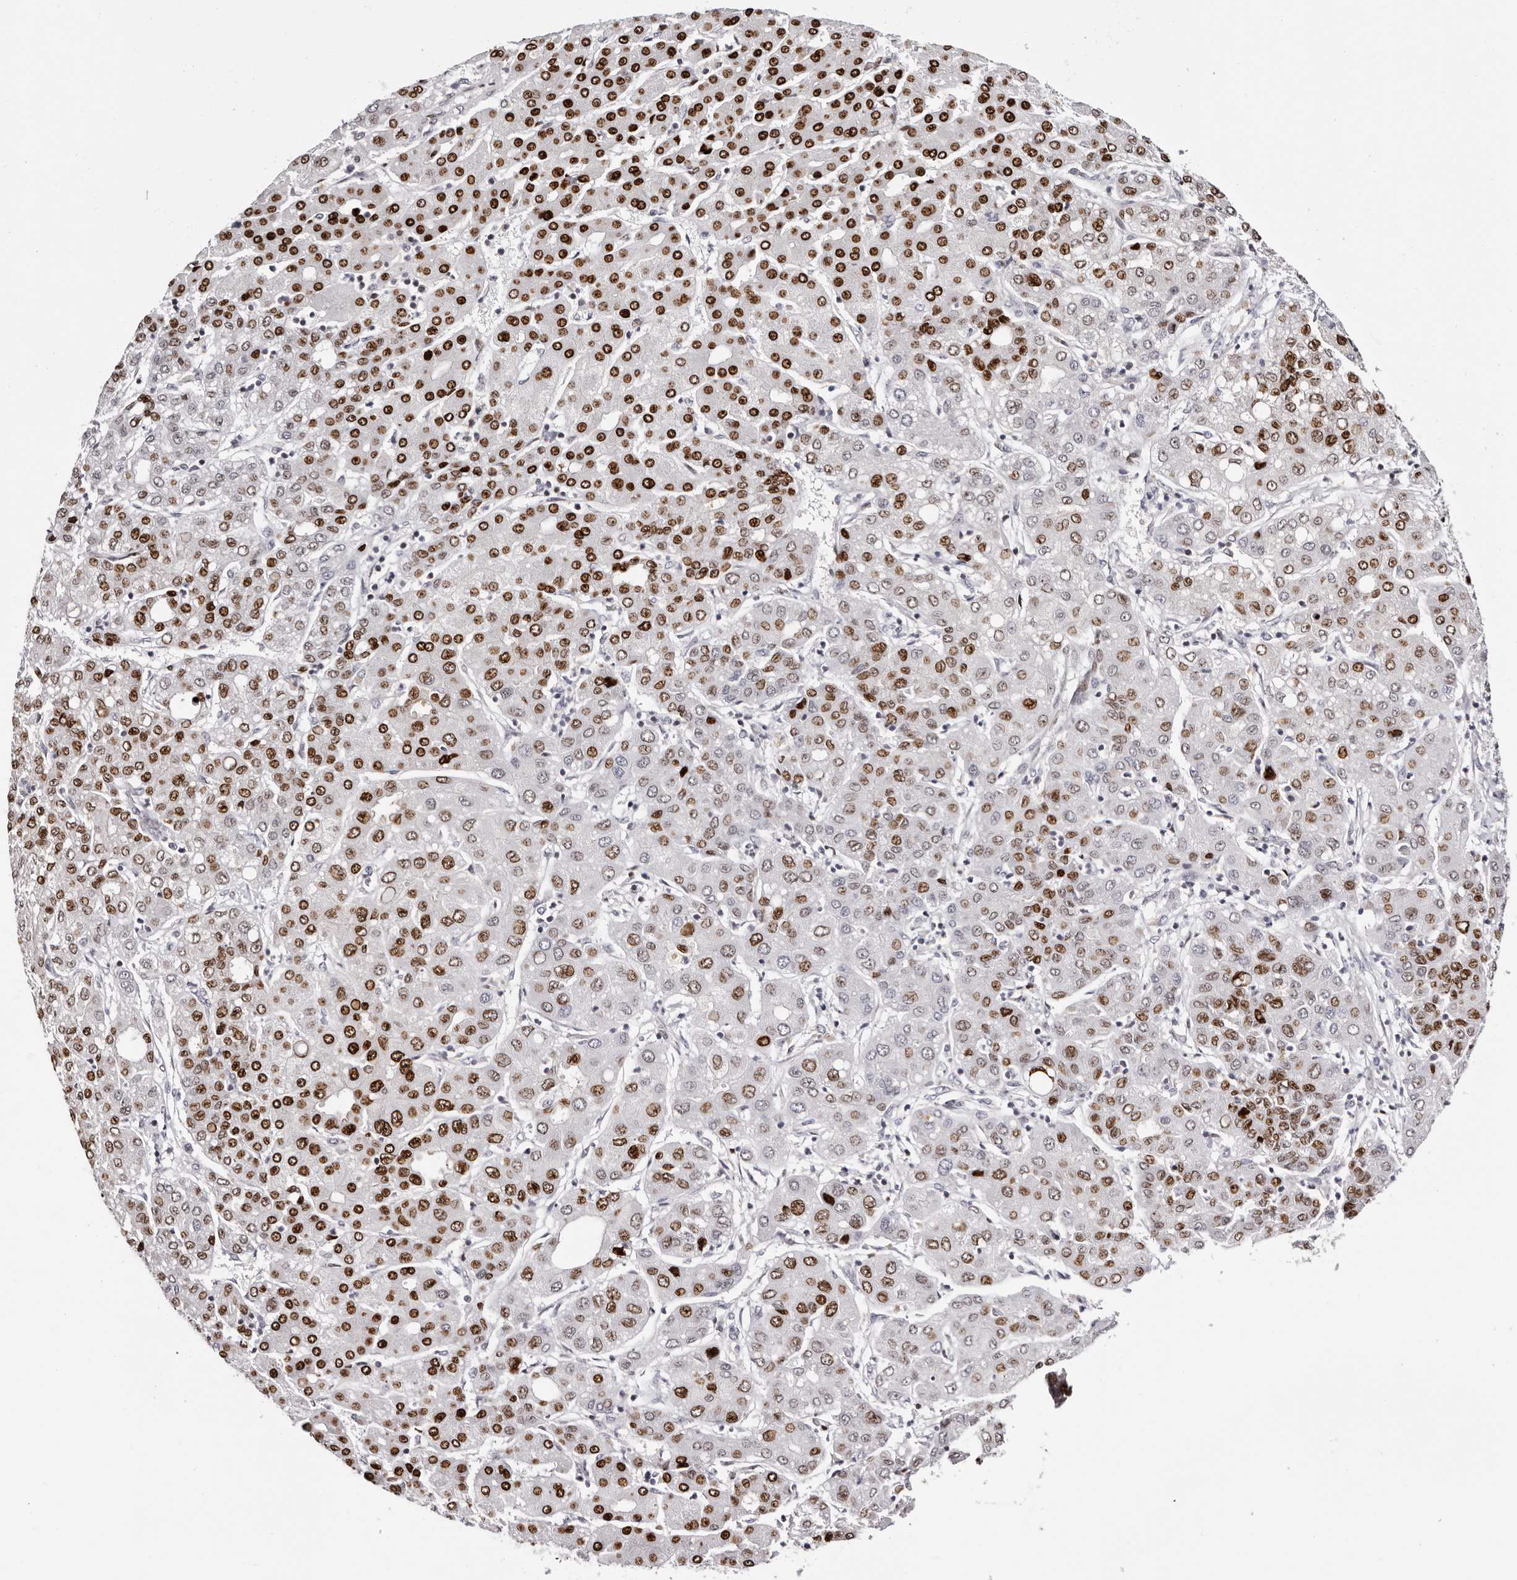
{"staining": {"intensity": "strong", "quantity": ">75%", "location": "nuclear"}, "tissue": "liver cancer", "cell_type": "Tumor cells", "image_type": "cancer", "snomed": [{"axis": "morphology", "description": "Carcinoma, Hepatocellular, NOS"}, {"axis": "topography", "description": "Liver"}], "caption": "Immunohistochemical staining of human liver cancer demonstrates high levels of strong nuclear staining in approximately >75% of tumor cells.", "gene": "NUP153", "patient": {"sex": "male", "age": 65}}